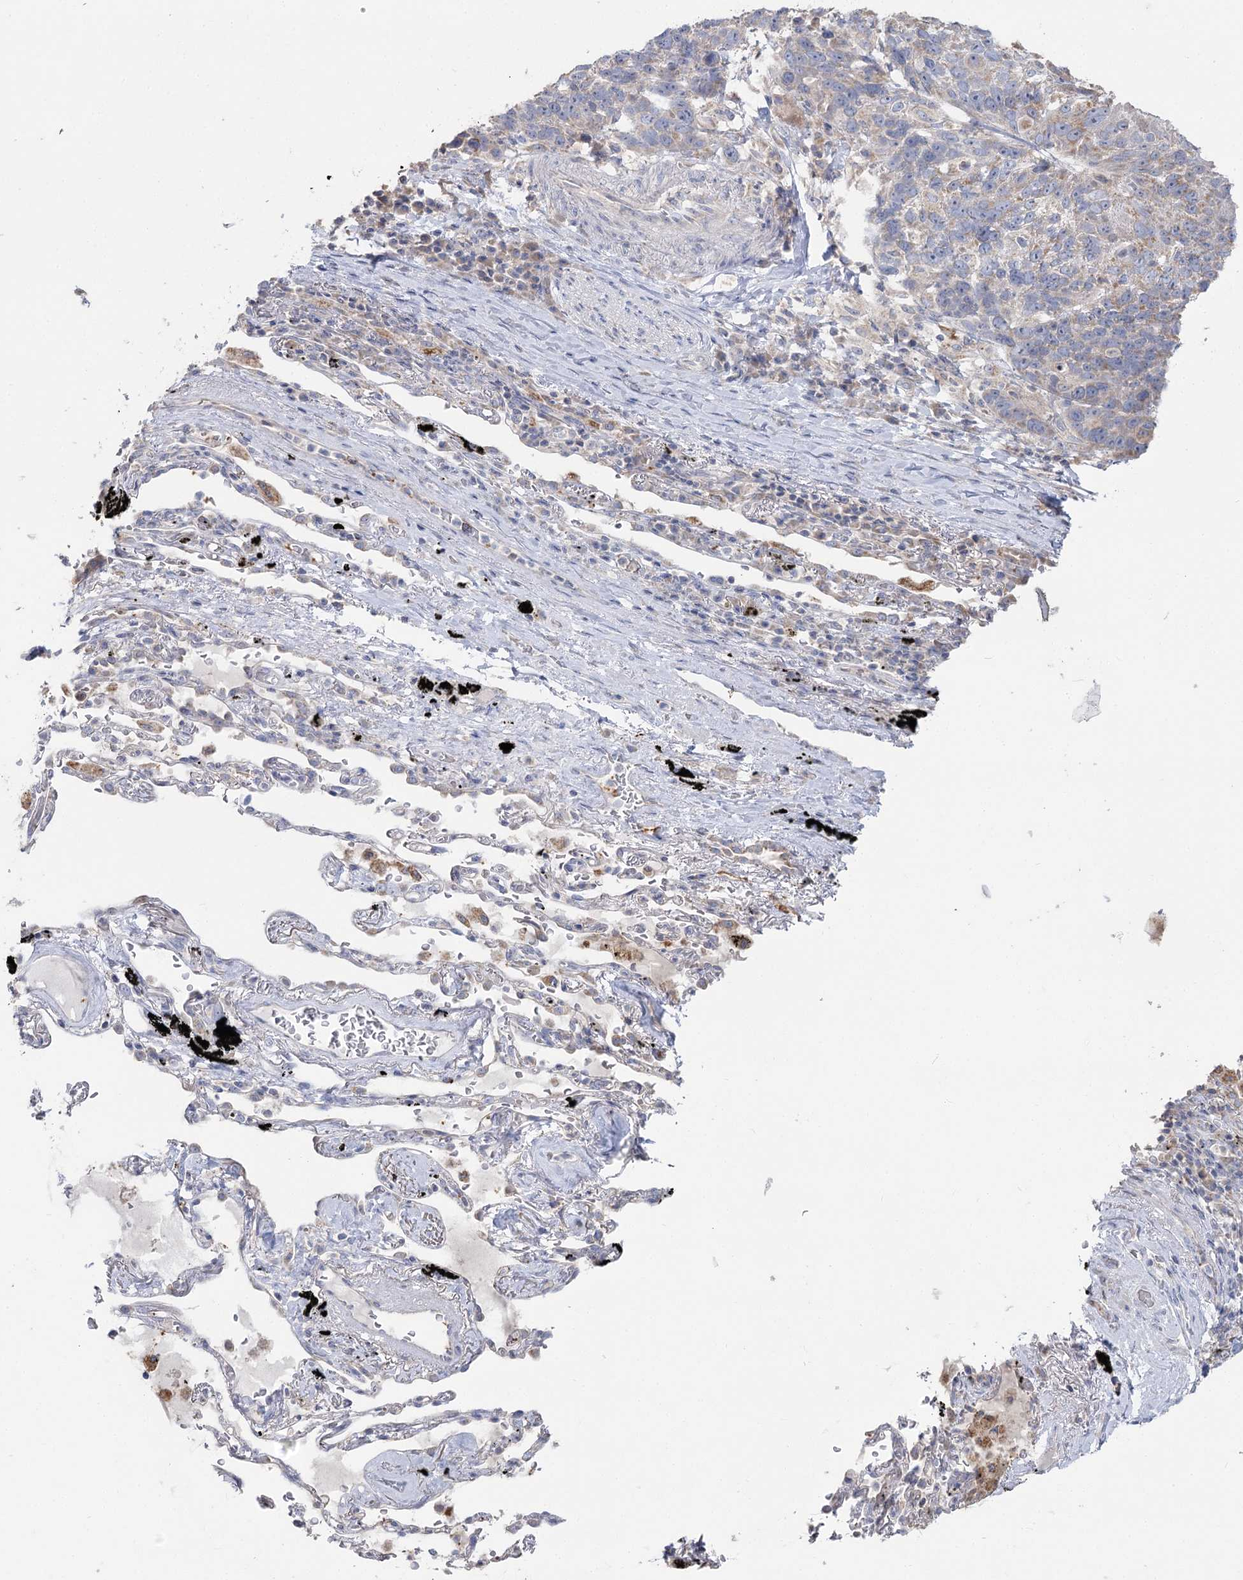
{"staining": {"intensity": "weak", "quantity": "<25%", "location": "cytoplasmic/membranous"}, "tissue": "lung cancer", "cell_type": "Tumor cells", "image_type": "cancer", "snomed": [{"axis": "morphology", "description": "Squamous cell carcinoma, NOS"}, {"axis": "topography", "description": "Lung"}], "caption": "Tumor cells show no significant protein staining in lung cancer (squamous cell carcinoma).", "gene": "TMEM187", "patient": {"sex": "male", "age": 66}}